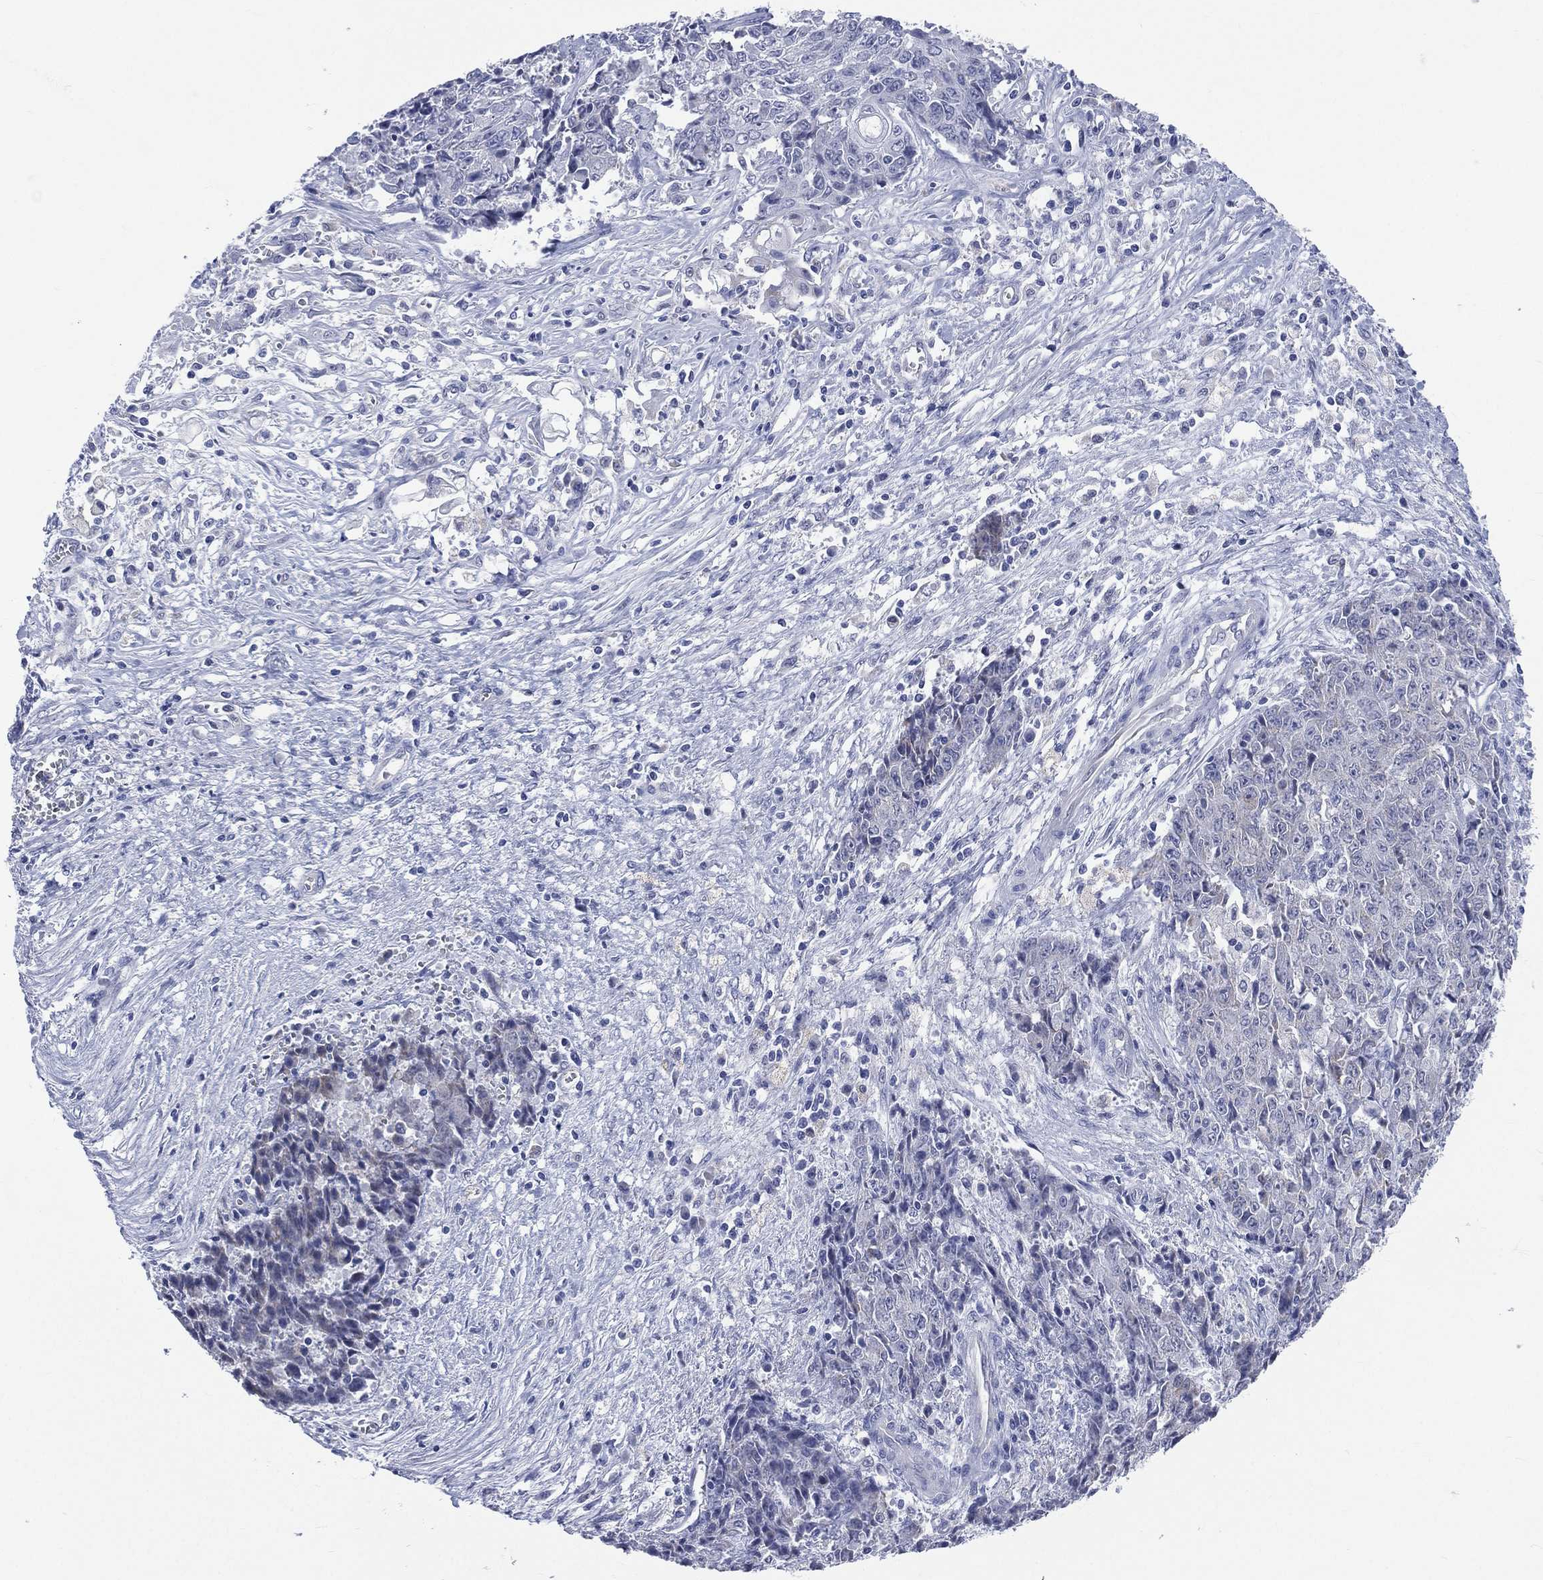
{"staining": {"intensity": "negative", "quantity": "none", "location": "none"}, "tissue": "ovarian cancer", "cell_type": "Tumor cells", "image_type": "cancer", "snomed": [{"axis": "morphology", "description": "Carcinoma, endometroid"}, {"axis": "topography", "description": "Ovary"}], "caption": "DAB immunohistochemical staining of human ovarian cancer (endometroid carcinoma) displays no significant positivity in tumor cells. (Immunohistochemistry, brightfield microscopy, high magnification).", "gene": "AKAP3", "patient": {"sex": "female", "age": 42}}